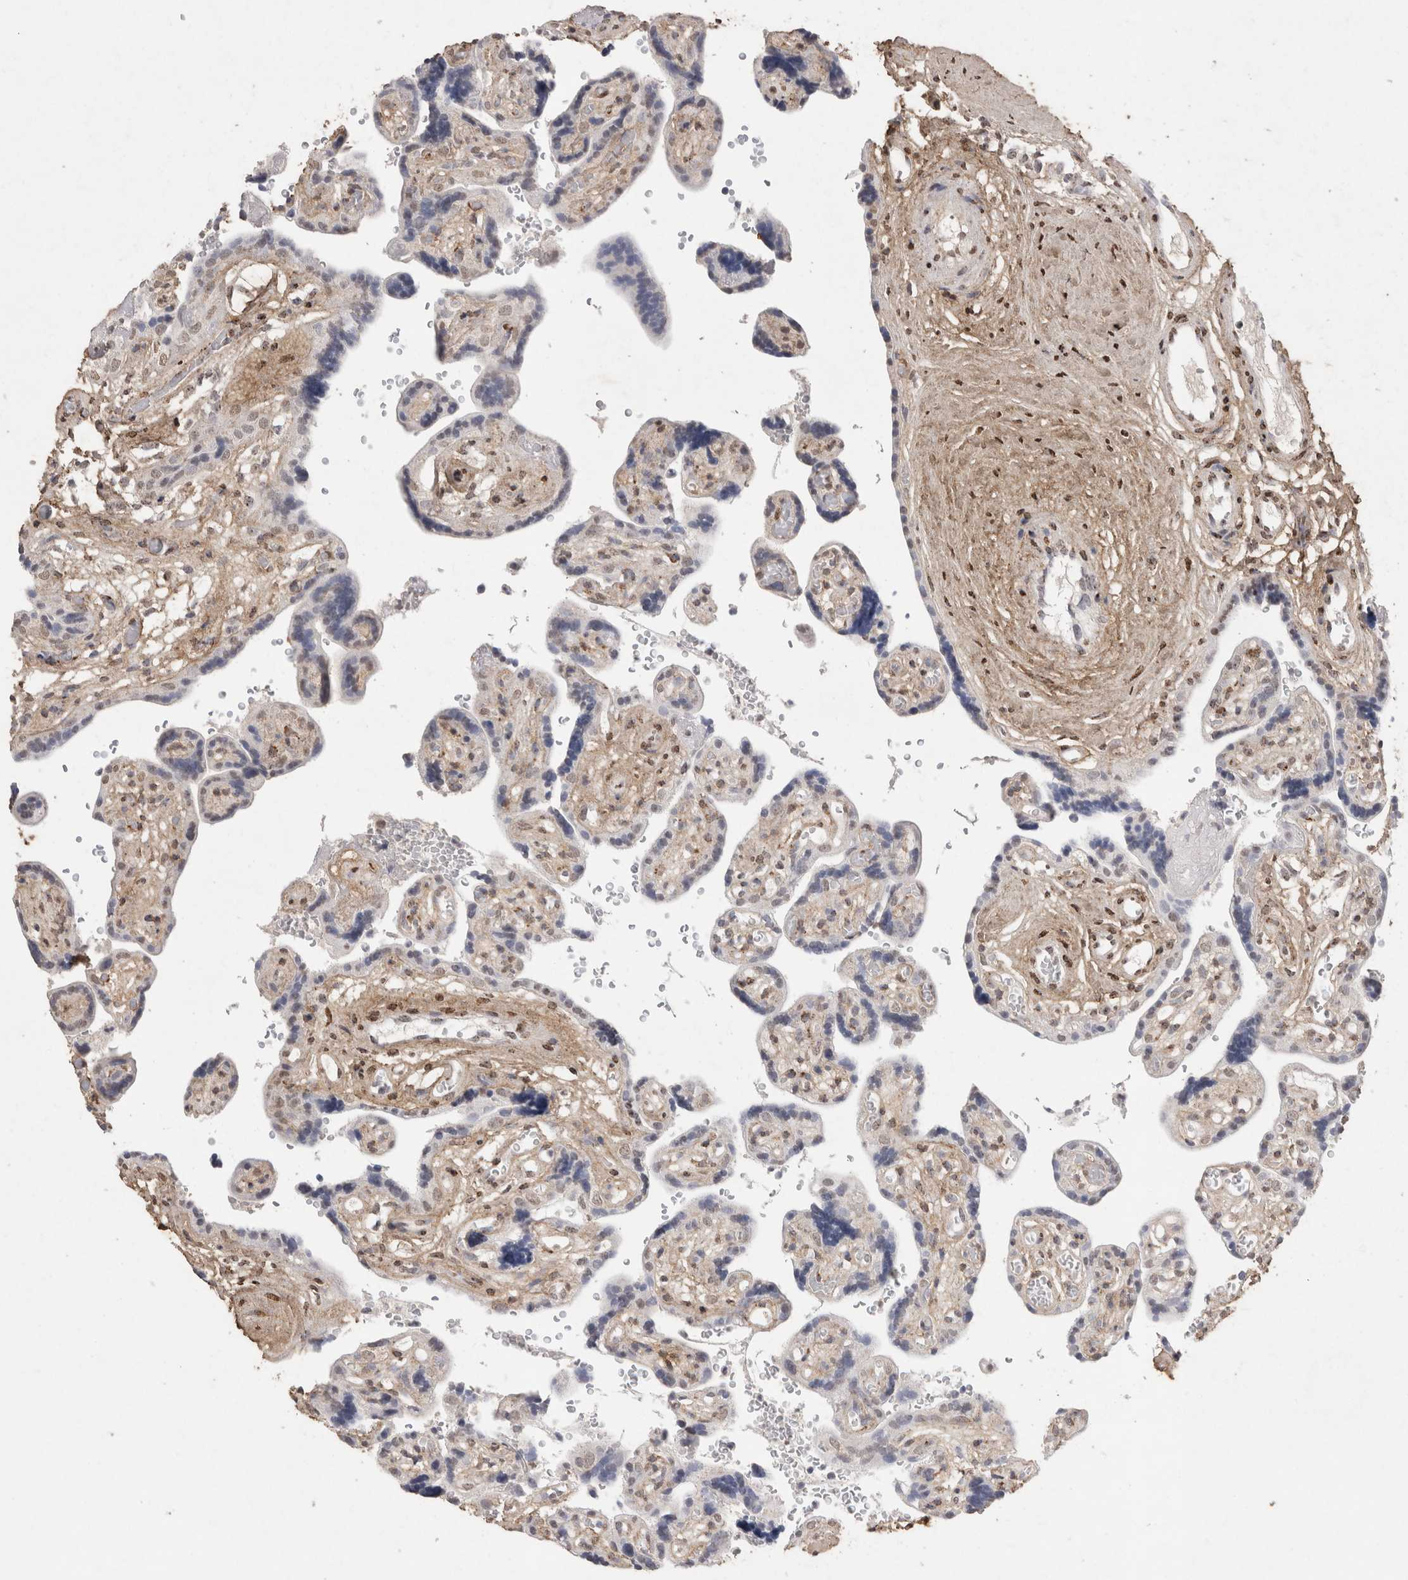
{"staining": {"intensity": "moderate", "quantity": "25%-75%", "location": "cytoplasmic/membranous"}, "tissue": "placenta", "cell_type": "Decidual cells", "image_type": "normal", "snomed": [{"axis": "morphology", "description": "Normal tissue, NOS"}, {"axis": "topography", "description": "Placenta"}], "caption": "Moderate cytoplasmic/membranous expression is appreciated in approximately 25%-75% of decidual cells in normal placenta.", "gene": "C1QTNF5", "patient": {"sex": "female", "age": 30}}